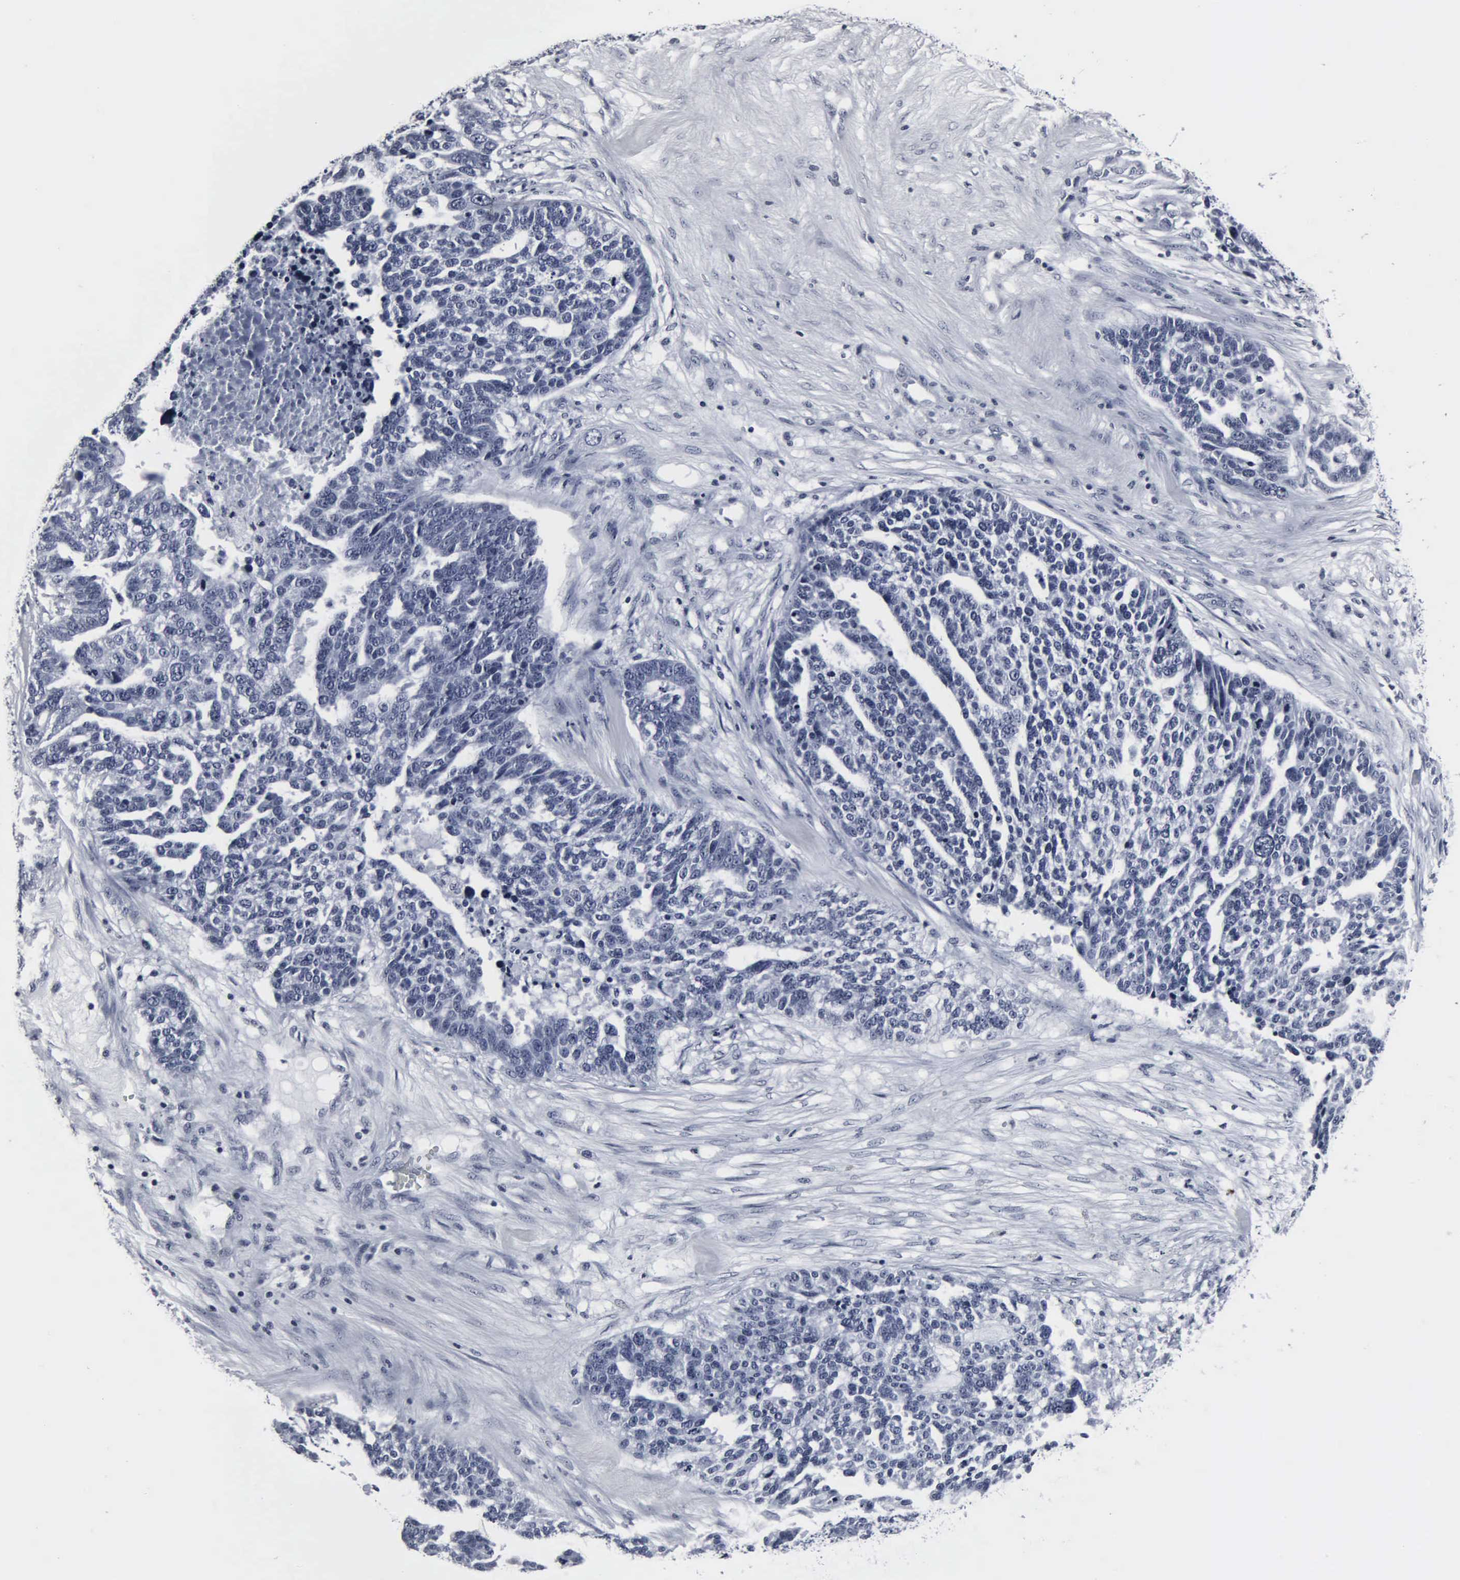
{"staining": {"intensity": "negative", "quantity": "none", "location": "none"}, "tissue": "ovarian cancer", "cell_type": "Tumor cells", "image_type": "cancer", "snomed": [{"axis": "morphology", "description": "Cystadenocarcinoma, serous, NOS"}, {"axis": "topography", "description": "Ovary"}], "caption": "Immunohistochemical staining of ovarian cancer exhibits no significant positivity in tumor cells.", "gene": "DGCR2", "patient": {"sex": "female", "age": 59}}